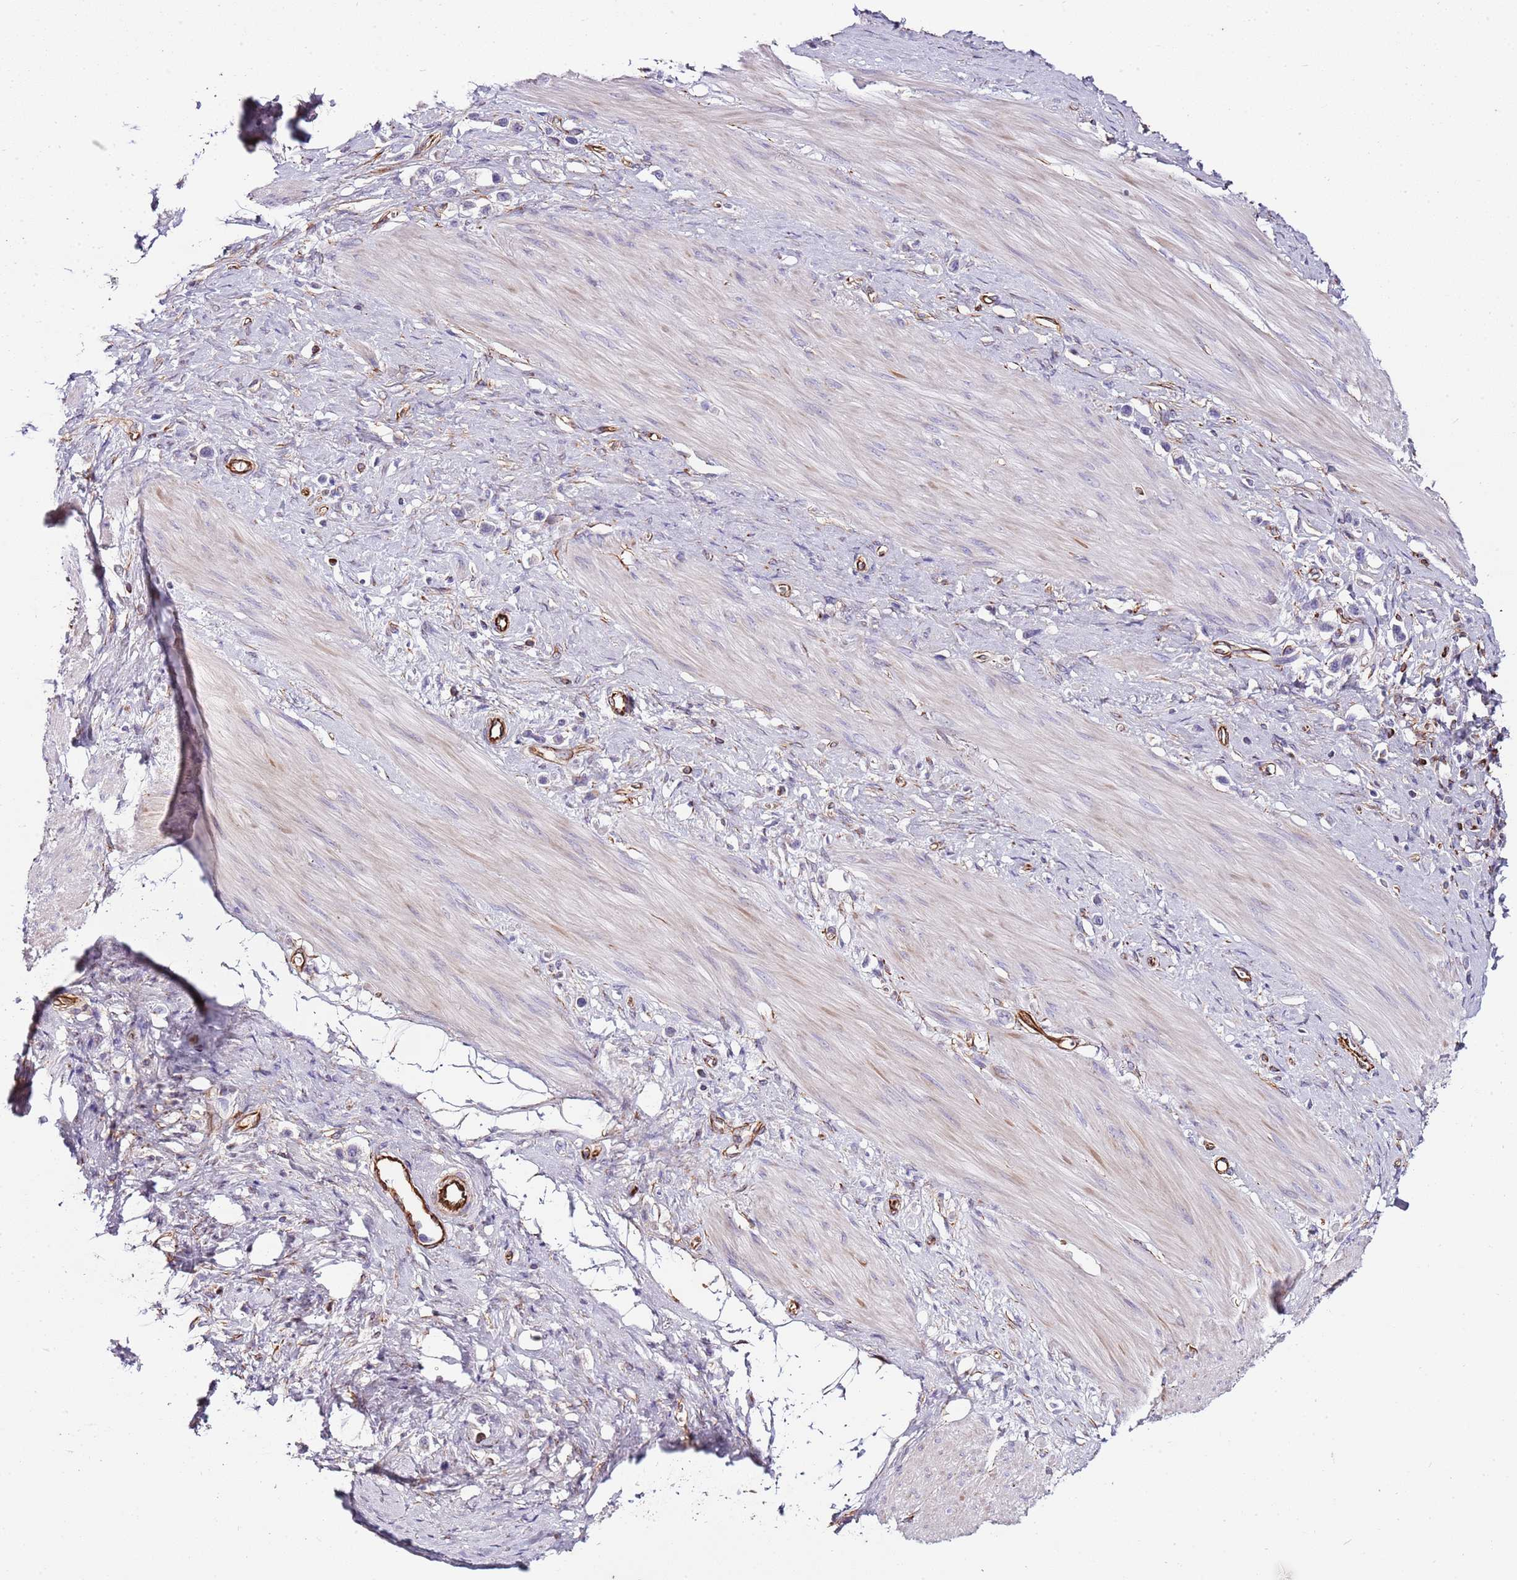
{"staining": {"intensity": "negative", "quantity": "none", "location": "none"}, "tissue": "stomach cancer", "cell_type": "Tumor cells", "image_type": "cancer", "snomed": [{"axis": "morphology", "description": "Adenocarcinoma, NOS"}, {"axis": "topography", "description": "Stomach"}], "caption": "DAB immunohistochemical staining of stomach cancer demonstrates no significant expression in tumor cells. (Brightfield microscopy of DAB (3,3'-diaminobenzidine) IHC at high magnification).", "gene": "ZNF786", "patient": {"sex": "female", "age": 65}}